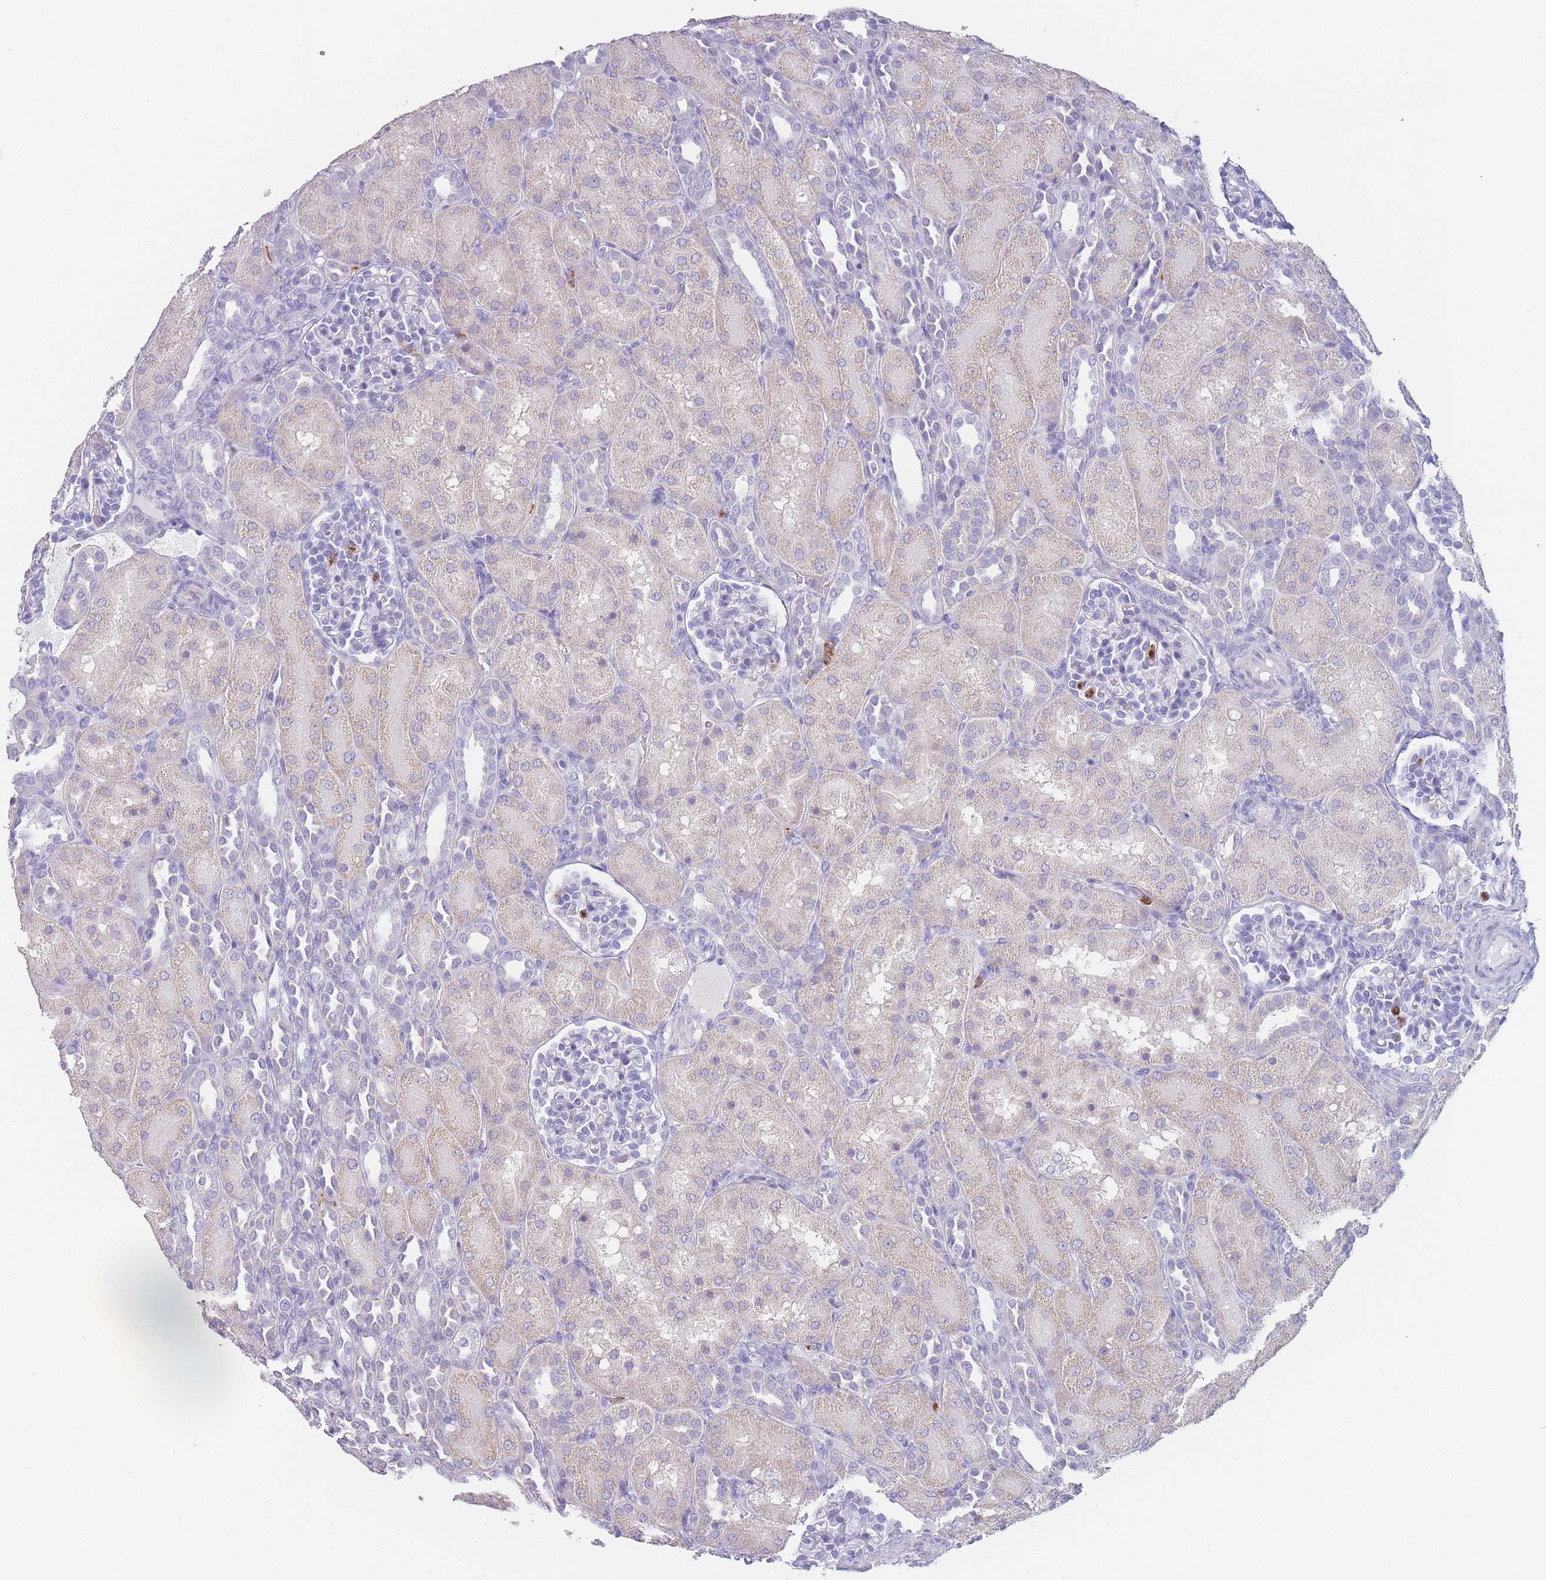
{"staining": {"intensity": "negative", "quantity": "none", "location": "none"}, "tissue": "kidney", "cell_type": "Cells in glomeruli", "image_type": "normal", "snomed": [{"axis": "morphology", "description": "Normal tissue, NOS"}, {"axis": "topography", "description": "Kidney"}], "caption": "An immunohistochemistry histopathology image of benign kidney is shown. There is no staining in cells in glomeruli of kidney. (DAB IHC visualized using brightfield microscopy, high magnification).", "gene": "ZNF627", "patient": {"sex": "male", "age": 1}}